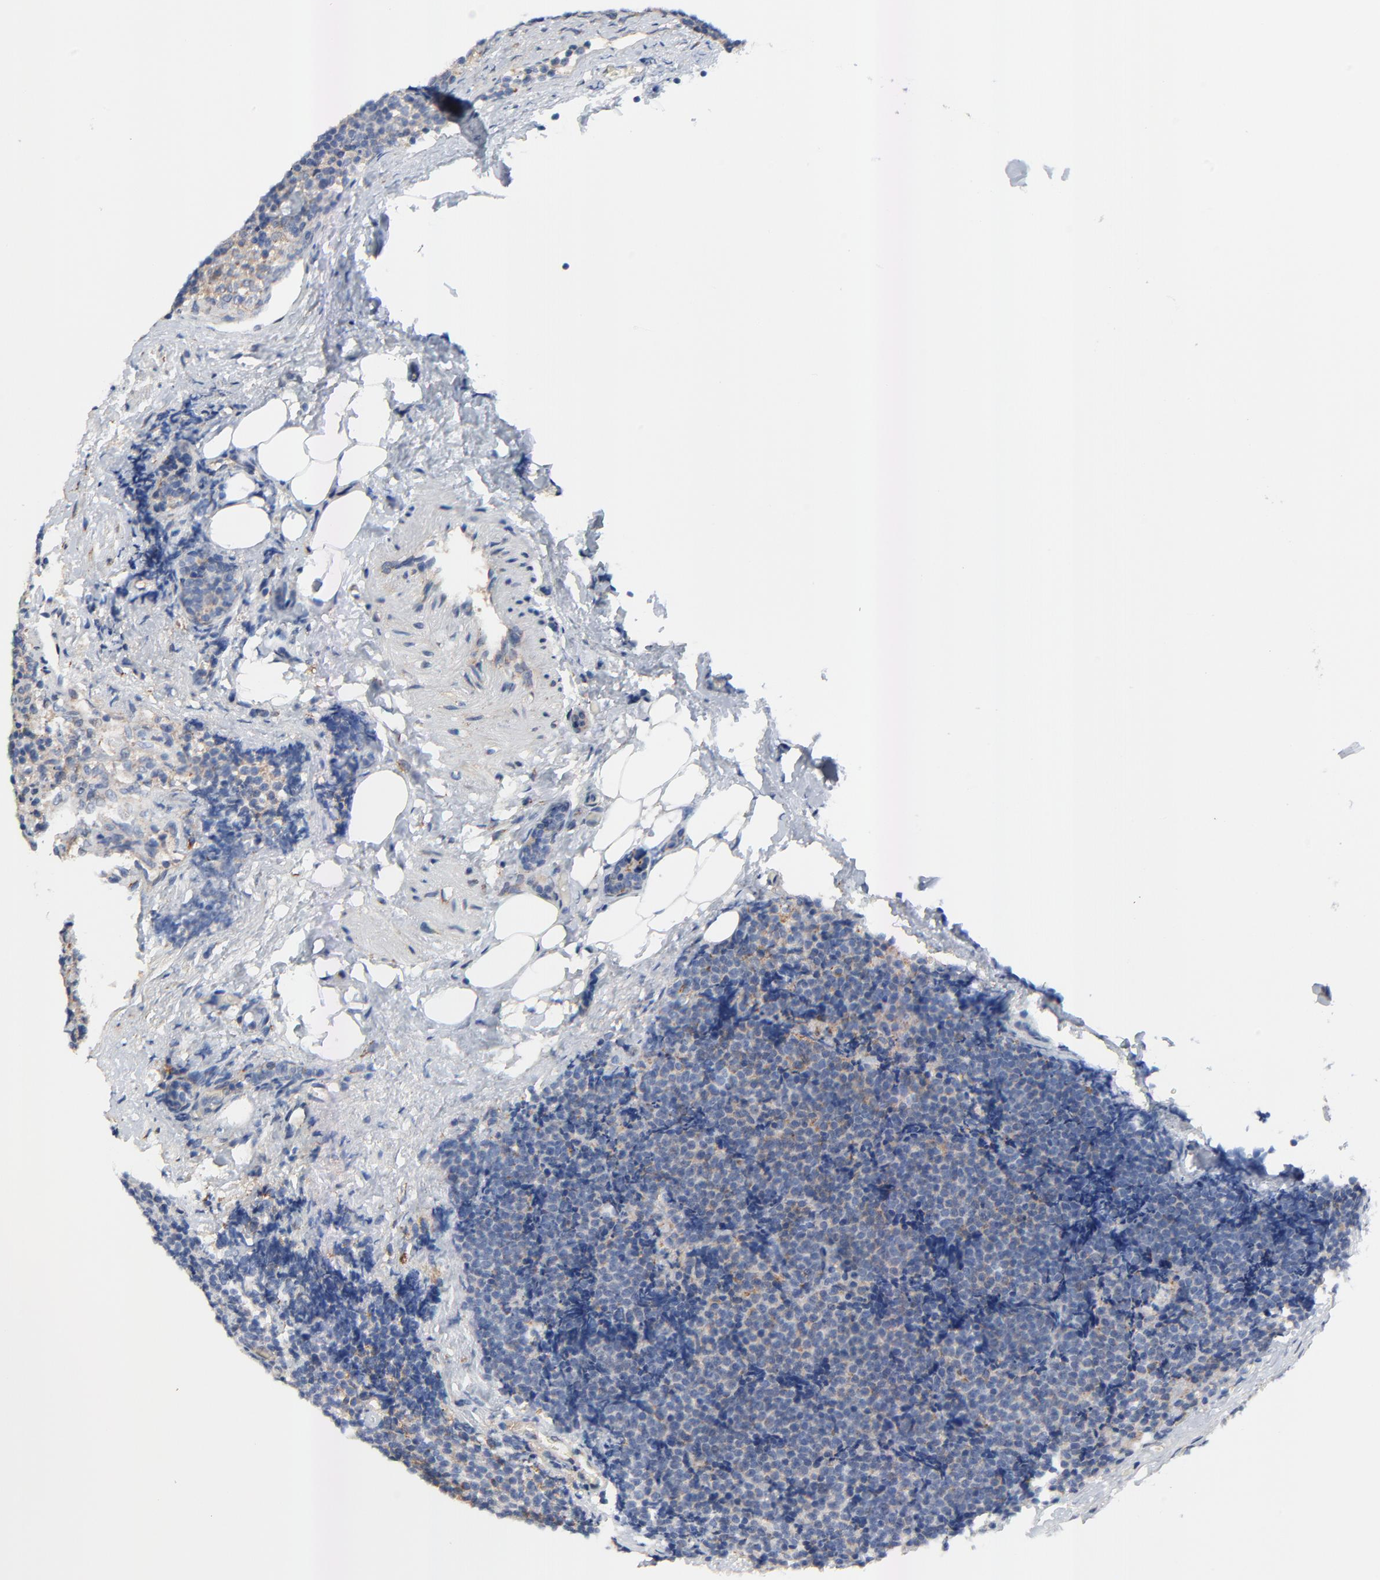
{"staining": {"intensity": "weak", "quantity": "25%-75%", "location": "cytoplasmic/membranous"}, "tissue": "lymphoma", "cell_type": "Tumor cells", "image_type": "cancer", "snomed": [{"axis": "morphology", "description": "Malignant lymphoma, non-Hodgkin's type, High grade"}, {"axis": "topography", "description": "Lymph node"}], "caption": "Malignant lymphoma, non-Hodgkin's type (high-grade) stained with a protein marker reveals weak staining in tumor cells.", "gene": "VAV2", "patient": {"sex": "female", "age": 58}}